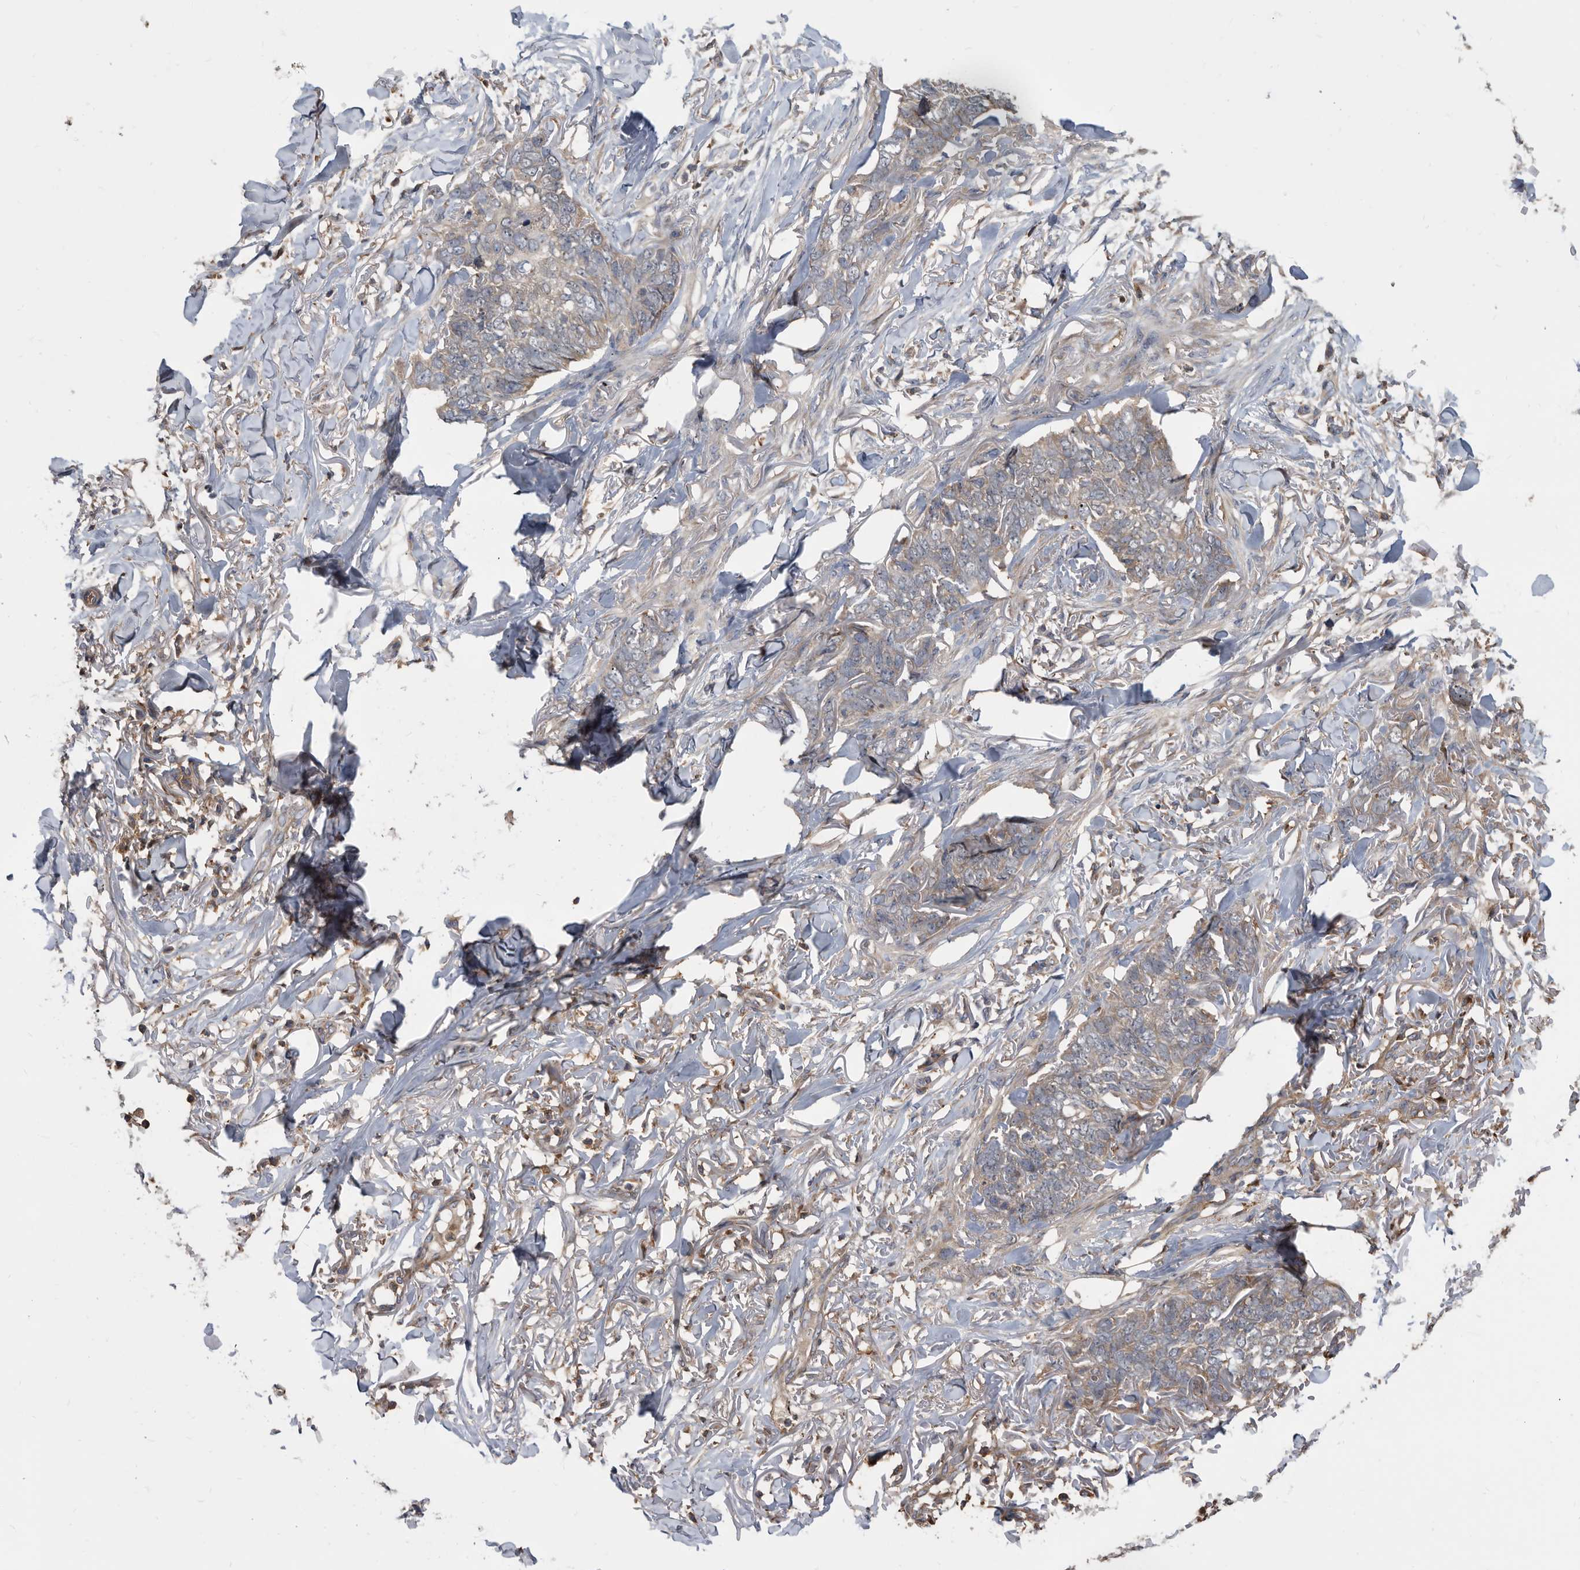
{"staining": {"intensity": "weak", "quantity": "<25%", "location": "cytoplasmic/membranous"}, "tissue": "skin cancer", "cell_type": "Tumor cells", "image_type": "cancer", "snomed": [{"axis": "morphology", "description": "Normal tissue, NOS"}, {"axis": "morphology", "description": "Basal cell carcinoma"}, {"axis": "topography", "description": "Skin"}], "caption": "High power microscopy image of an IHC histopathology image of skin cancer, revealing no significant positivity in tumor cells.", "gene": "APEH", "patient": {"sex": "male", "age": 77}}